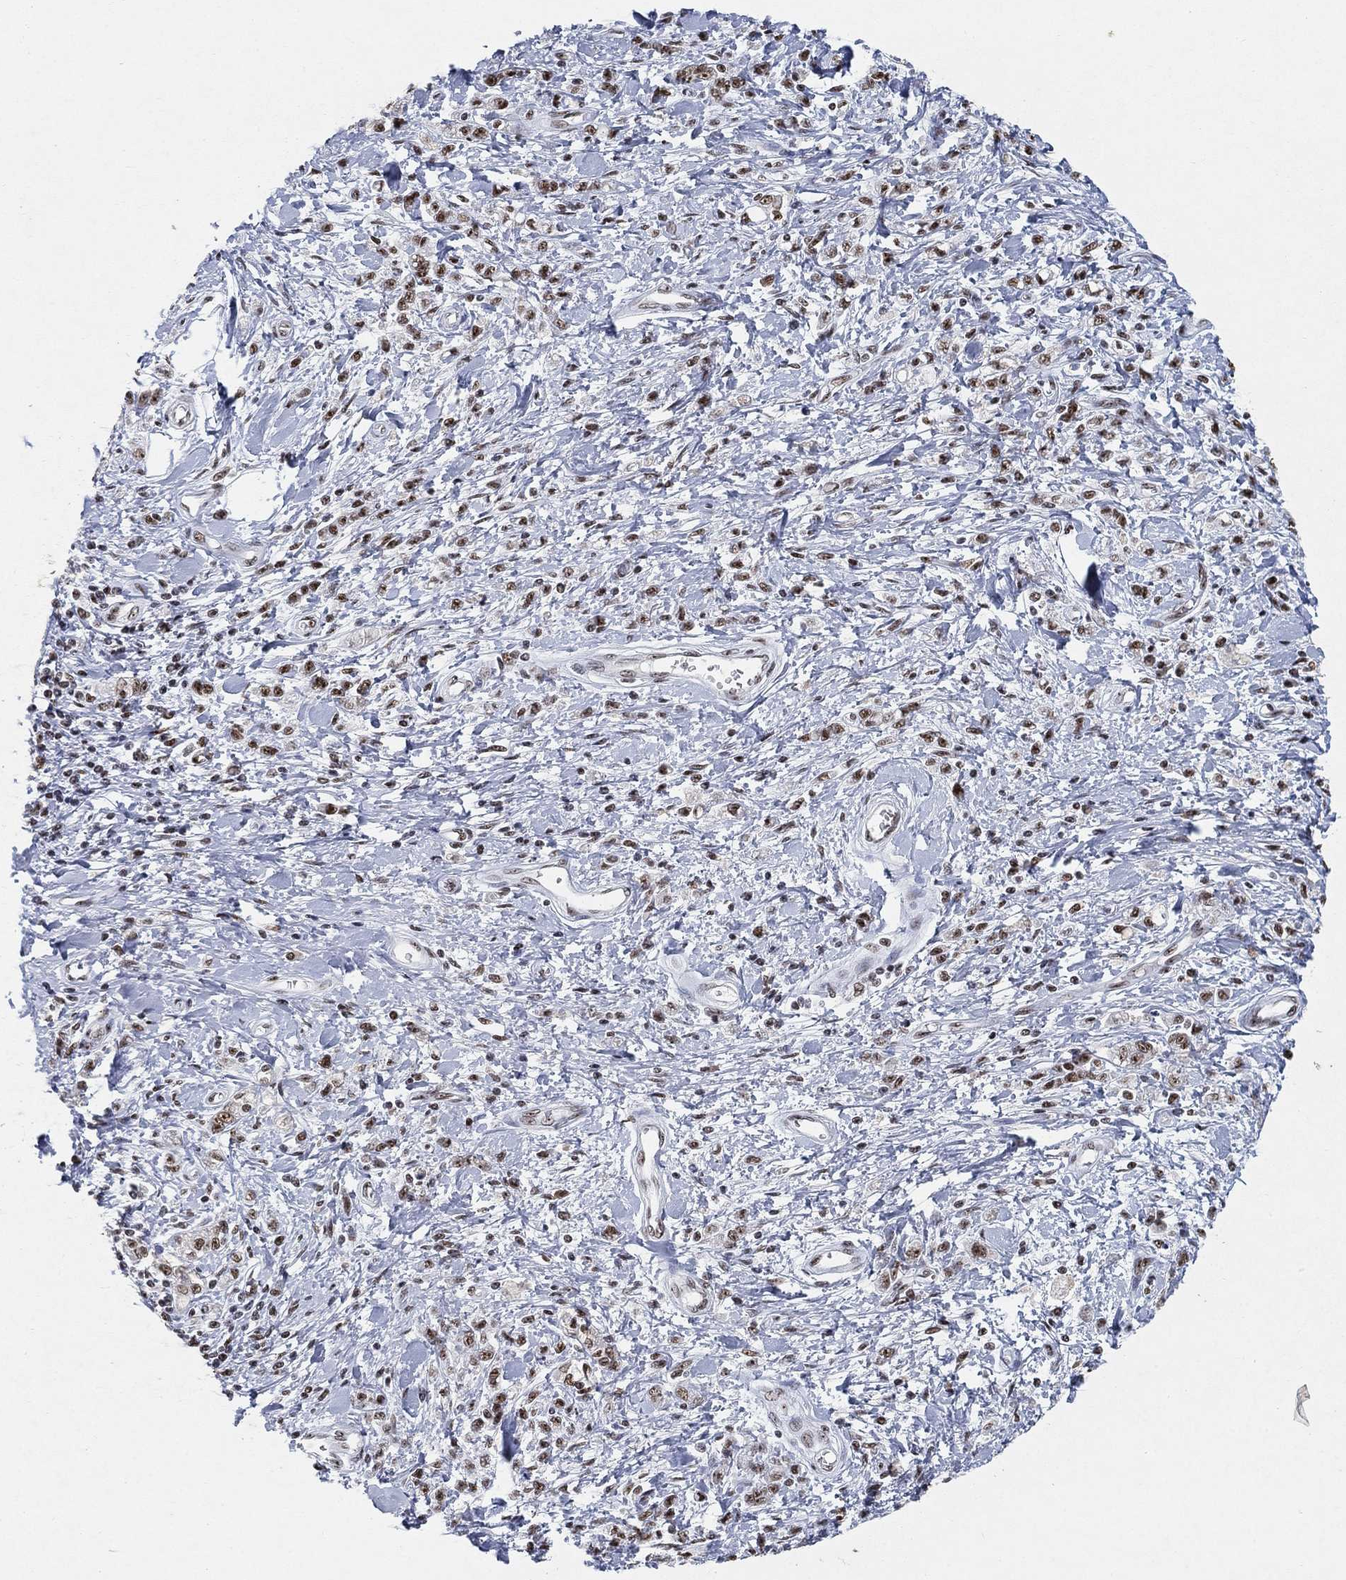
{"staining": {"intensity": "moderate", "quantity": ">75%", "location": "nuclear"}, "tissue": "stomach cancer", "cell_type": "Tumor cells", "image_type": "cancer", "snomed": [{"axis": "morphology", "description": "Adenocarcinoma, NOS"}, {"axis": "topography", "description": "Stomach"}], "caption": "This histopathology image shows stomach cancer stained with immunohistochemistry to label a protein in brown. The nuclear of tumor cells show moderate positivity for the protein. Nuclei are counter-stained blue.", "gene": "DDX27", "patient": {"sex": "male", "age": 77}}